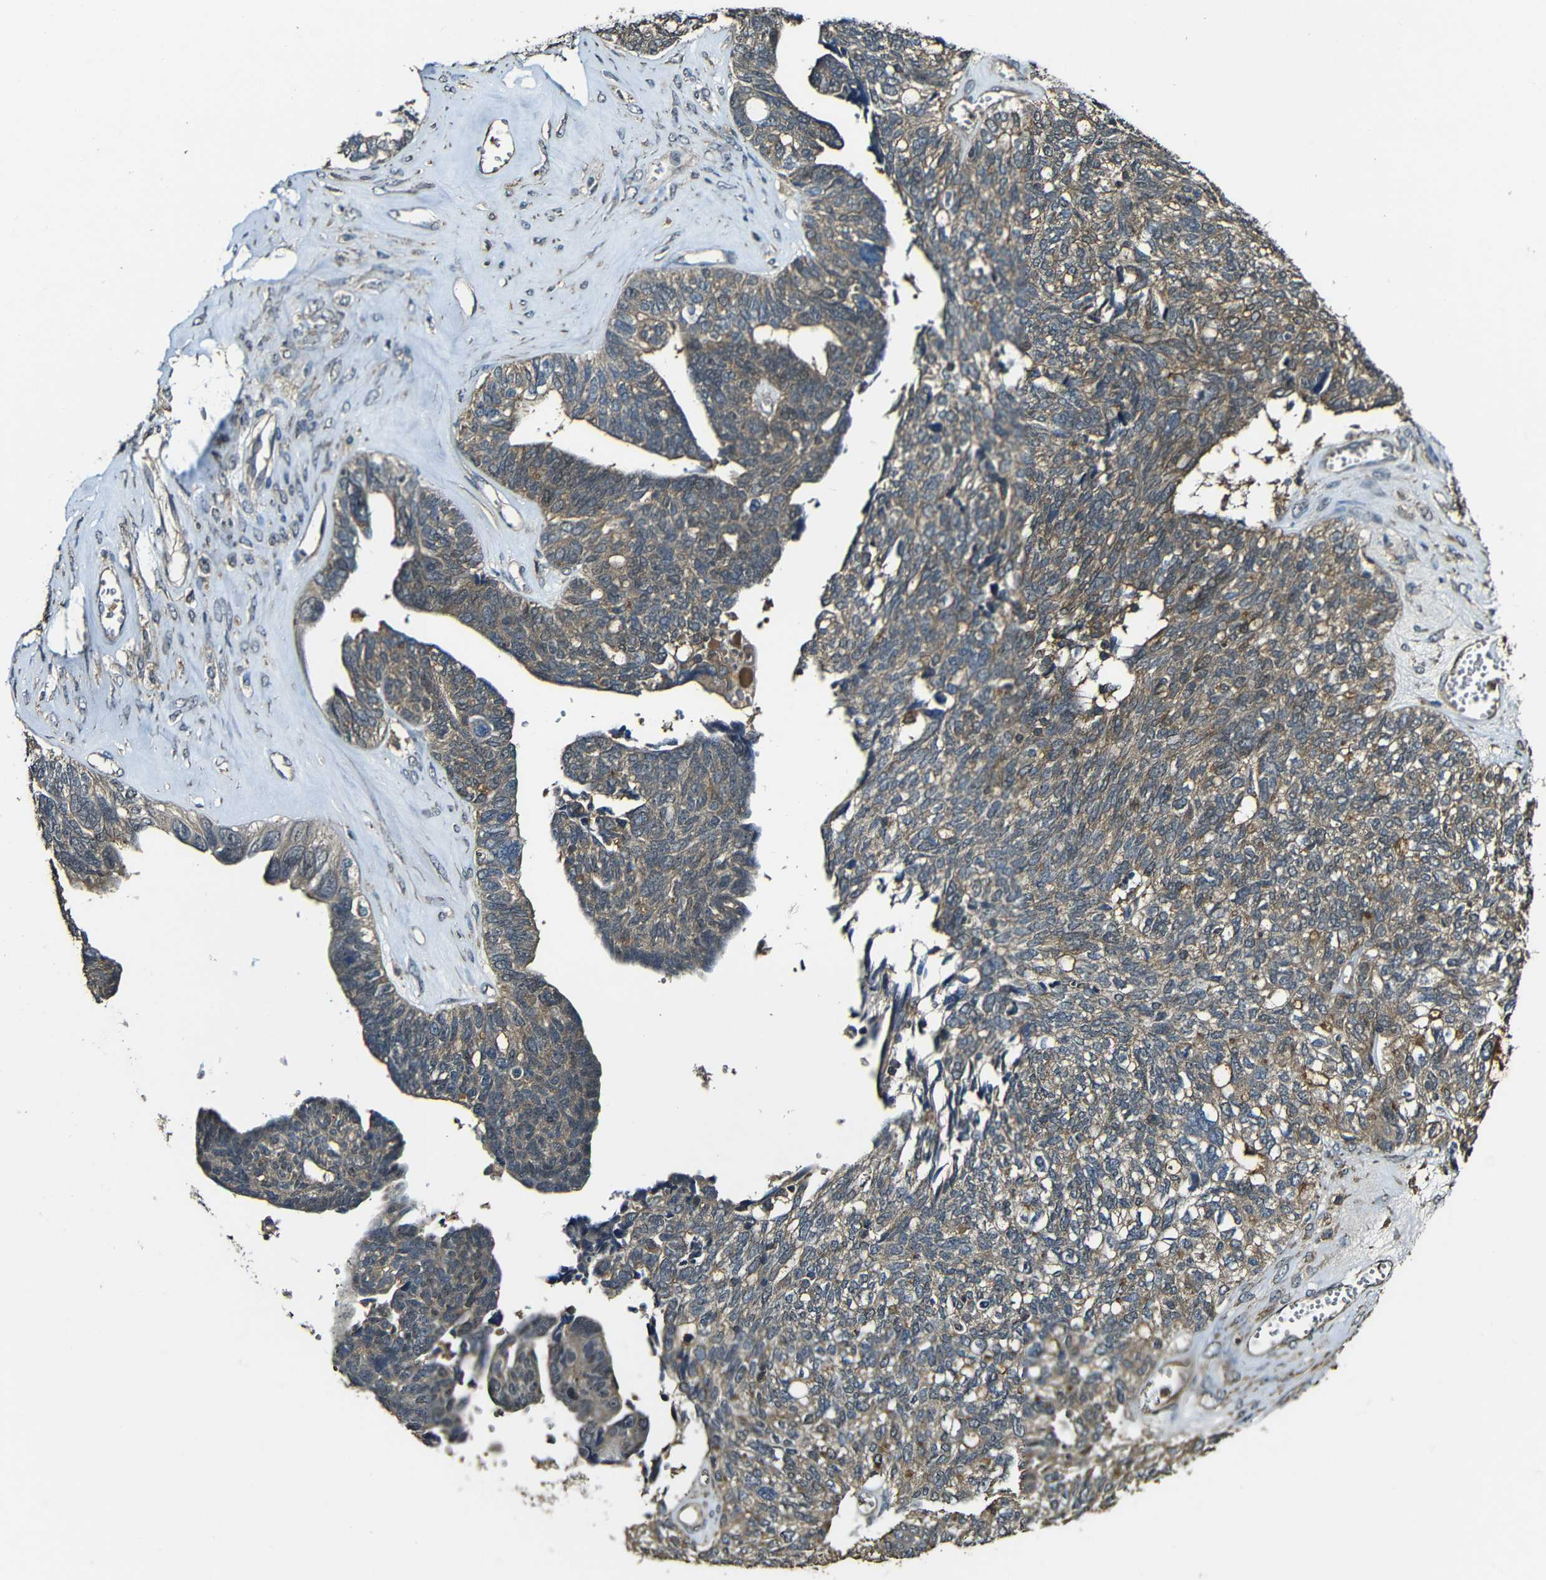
{"staining": {"intensity": "moderate", "quantity": ">75%", "location": "cytoplasmic/membranous"}, "tissue": "ovarian cancer", "cell_type": "Tumor cells", "image_type": "cancer", "snomed": [{"axis": "morphology", "description": "Cystadenocarcinoma, serous, NOS"}, {"axis": "topography", "description": "Ovary"}], "caption": "This is a histology image of immunohistochemistry staining of serous cystadenocarcinoma (ovarian), which shows moderate positivity in the cytoplasmic/membranous of tumor cells.", "gene": "CASP8", "patient": {"sex": "female", "age": 79}}